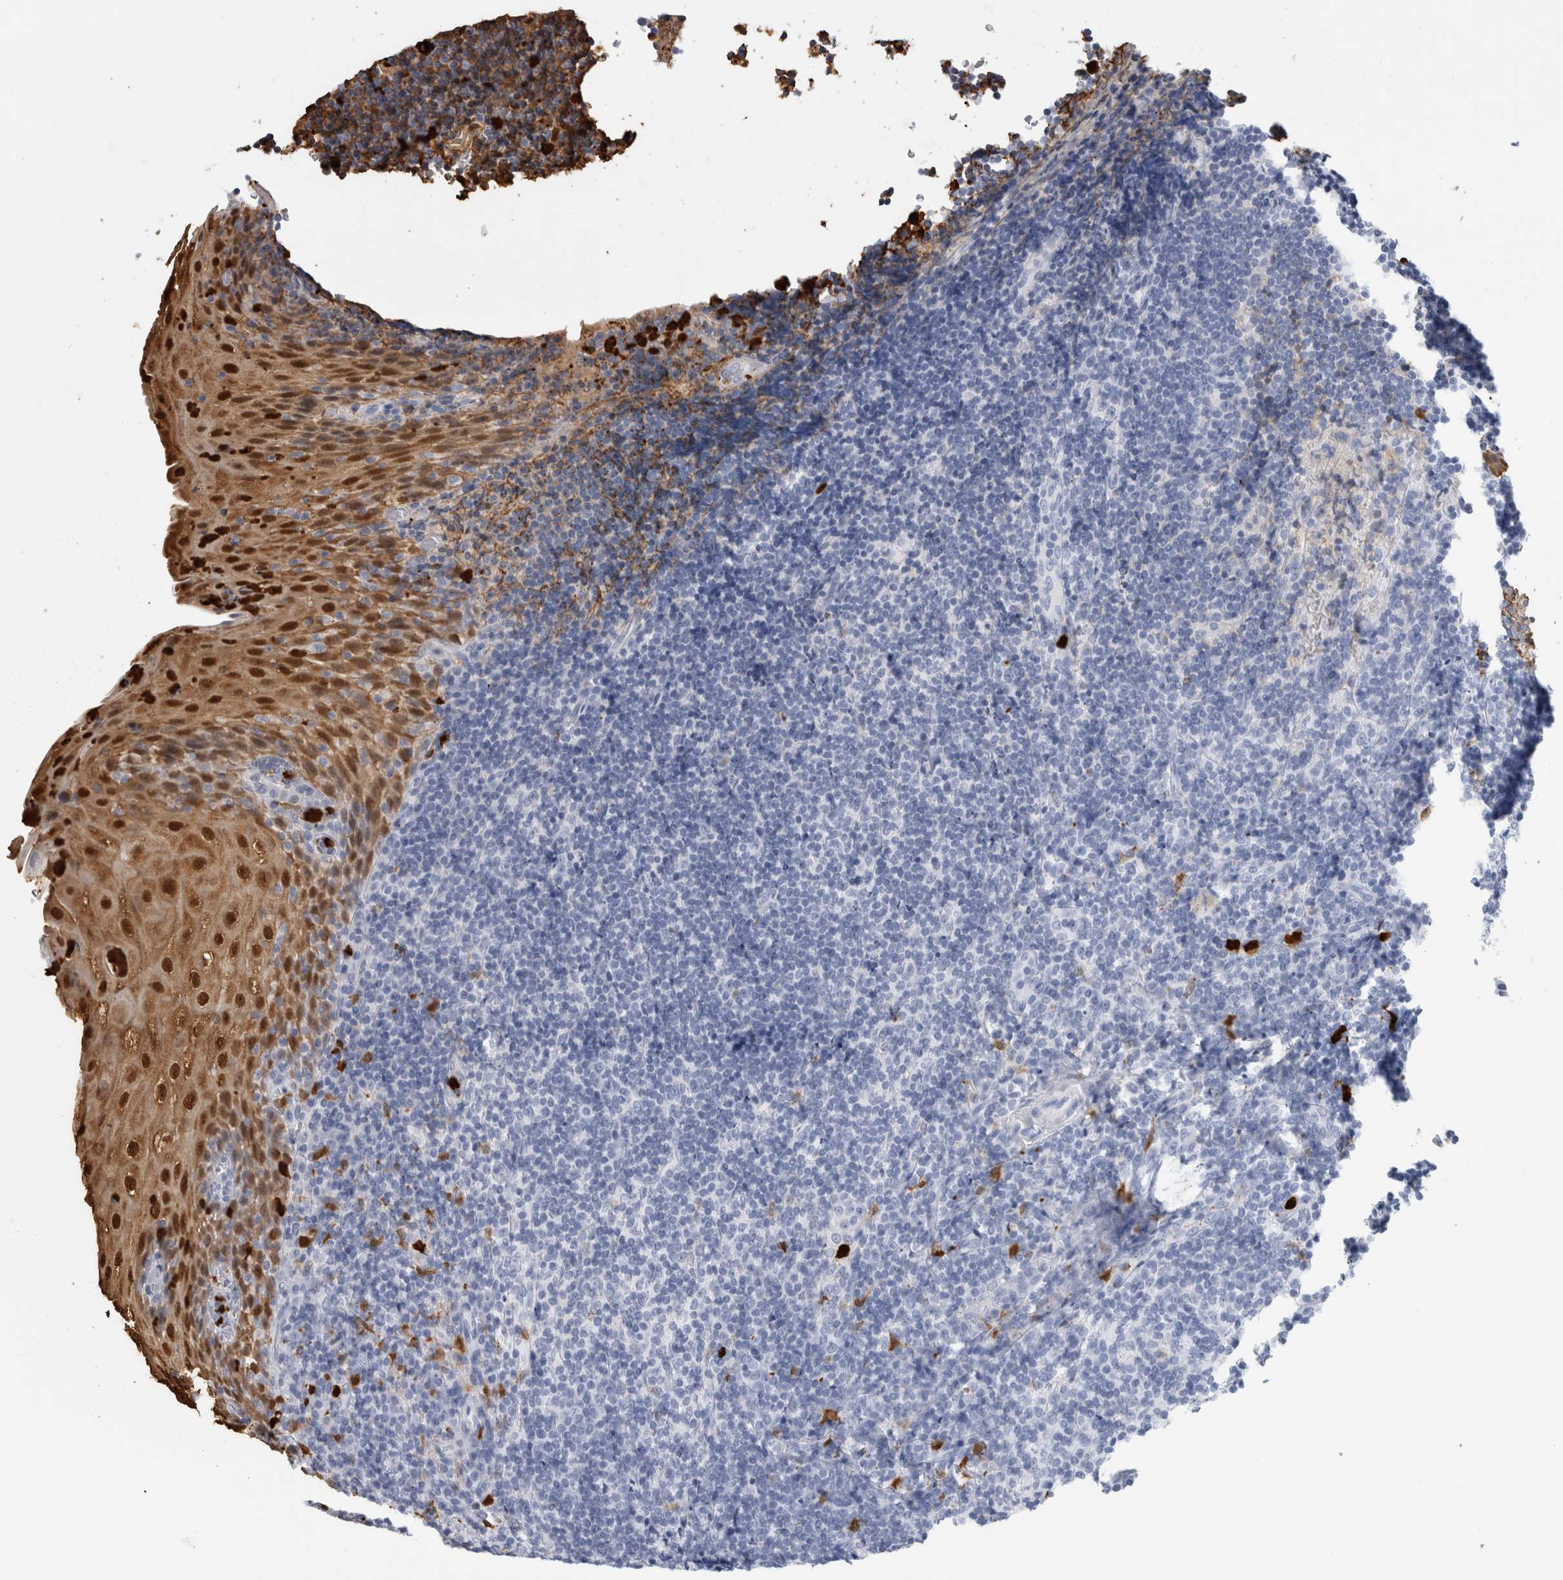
{"staining": {"intensity": "negative", "quantity": "none", "location": "none"}, "tissue": "tonsil", "cell_type": "Germinal center cells", "image_type": "normal", "snomed": [{"axis": "morphology", "description": "Normal tissue, NOS"}, {"axis": "topography", "description": "Tonsil"}], "caption": "Unremarkable tonsil was stained to show a protein in brown. There is no significant staining in germinal center cells. (DAB immunohistochemistry (IHC) with hematoxylin counter stain).", "gene": "S100A8", "patient": {"sex": "male", "age": 37}}